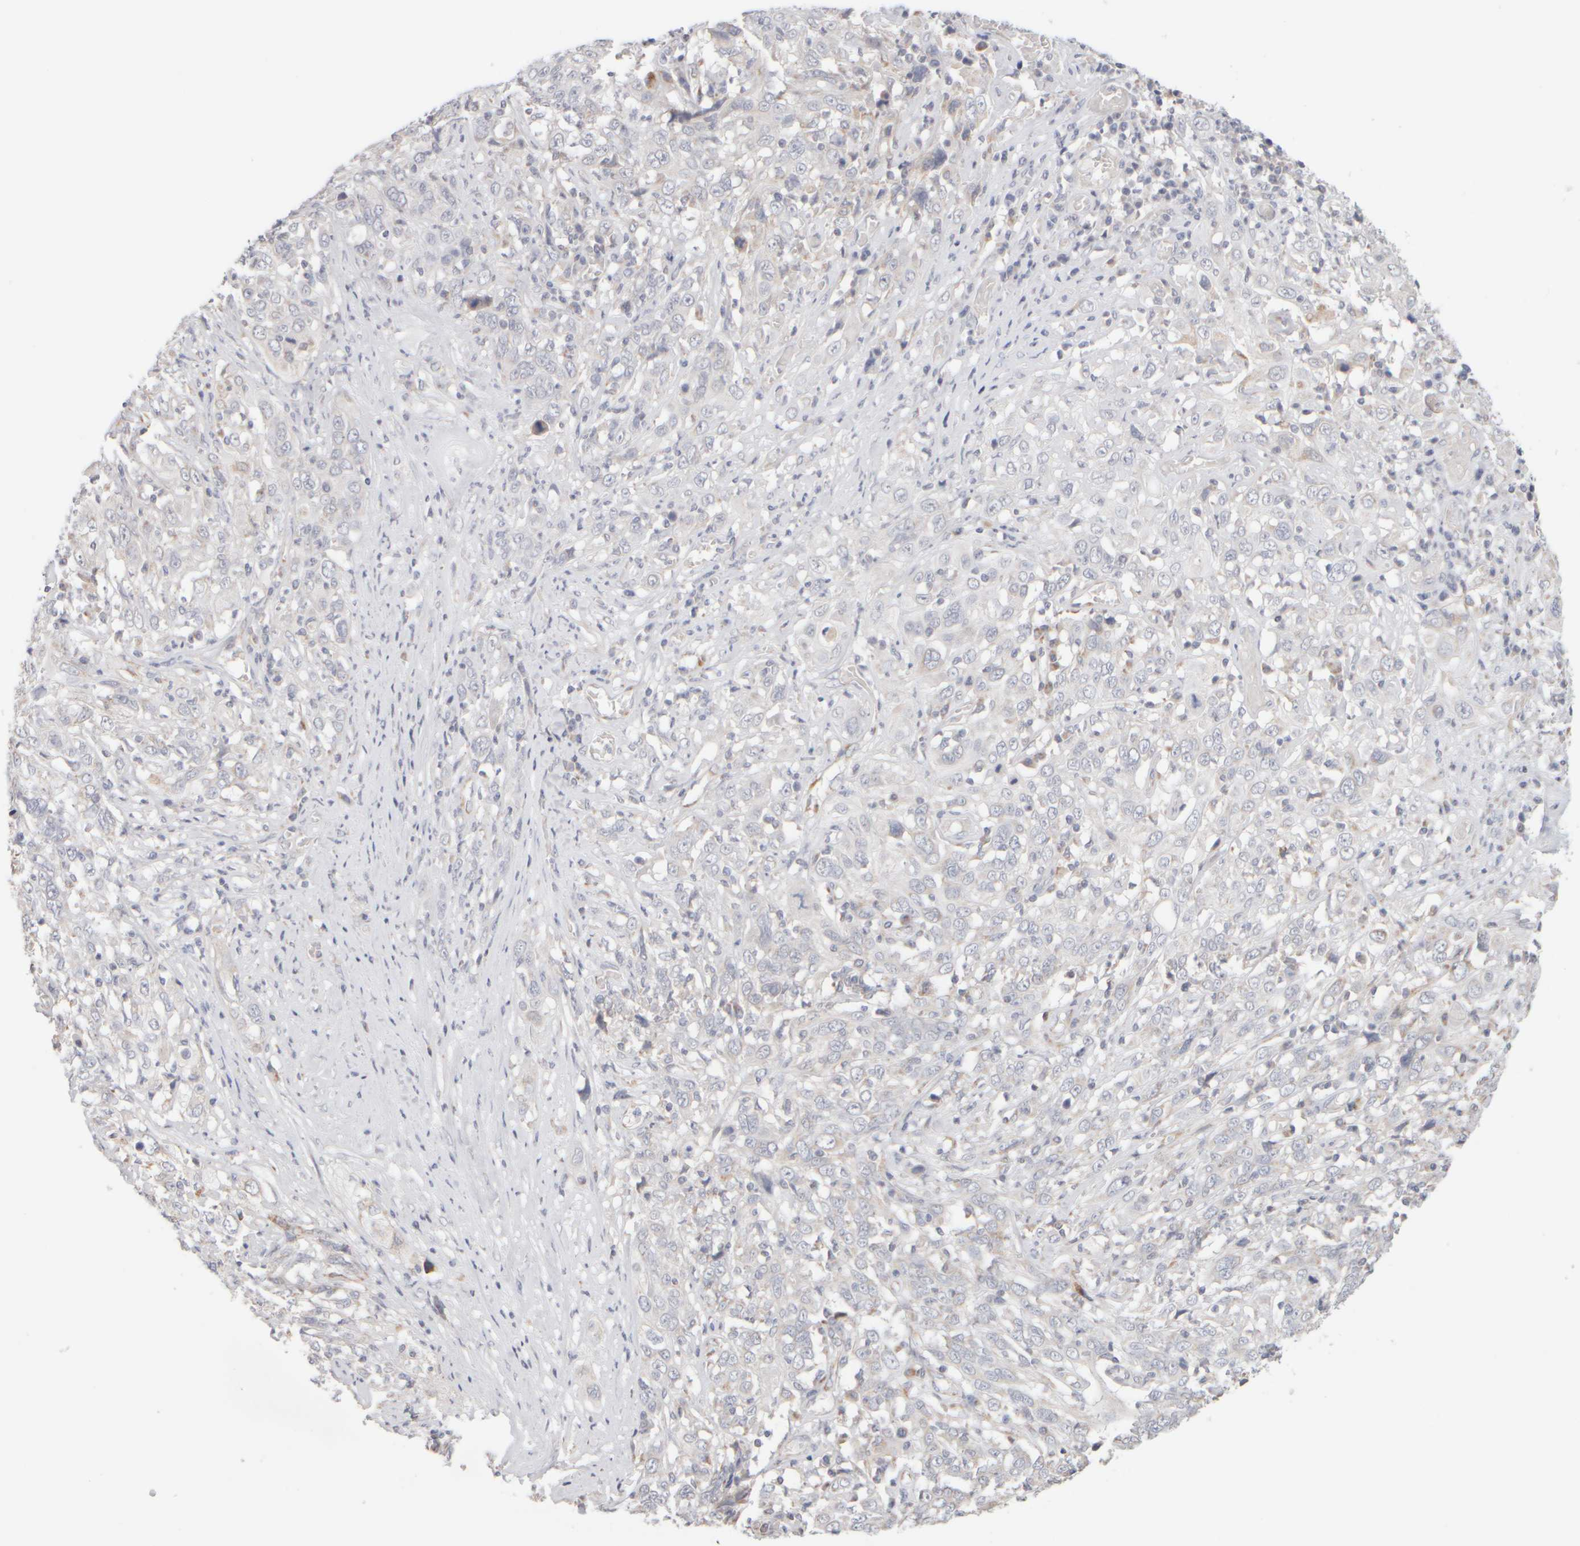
{"staining": {"intensity": "negative", "quantity": "none", "location": "none"}, "tissue": "cervical cancer", "cell_type": "Tumor cells", "image_type": "cancer", "snomed": [{"axis": "morphology", "description": "Squamous cell carcinoma, NOS"}, {"axis": "topography", "description": "Cervix"}], "caption": "The photomicrograph demonstrates no significant positivity in tumor cells of cervical squamous cell carcinoma. Nuclei are stained in blue.", "gene": "ZNF112", "patient": {"sex": "female", "age": 46}}